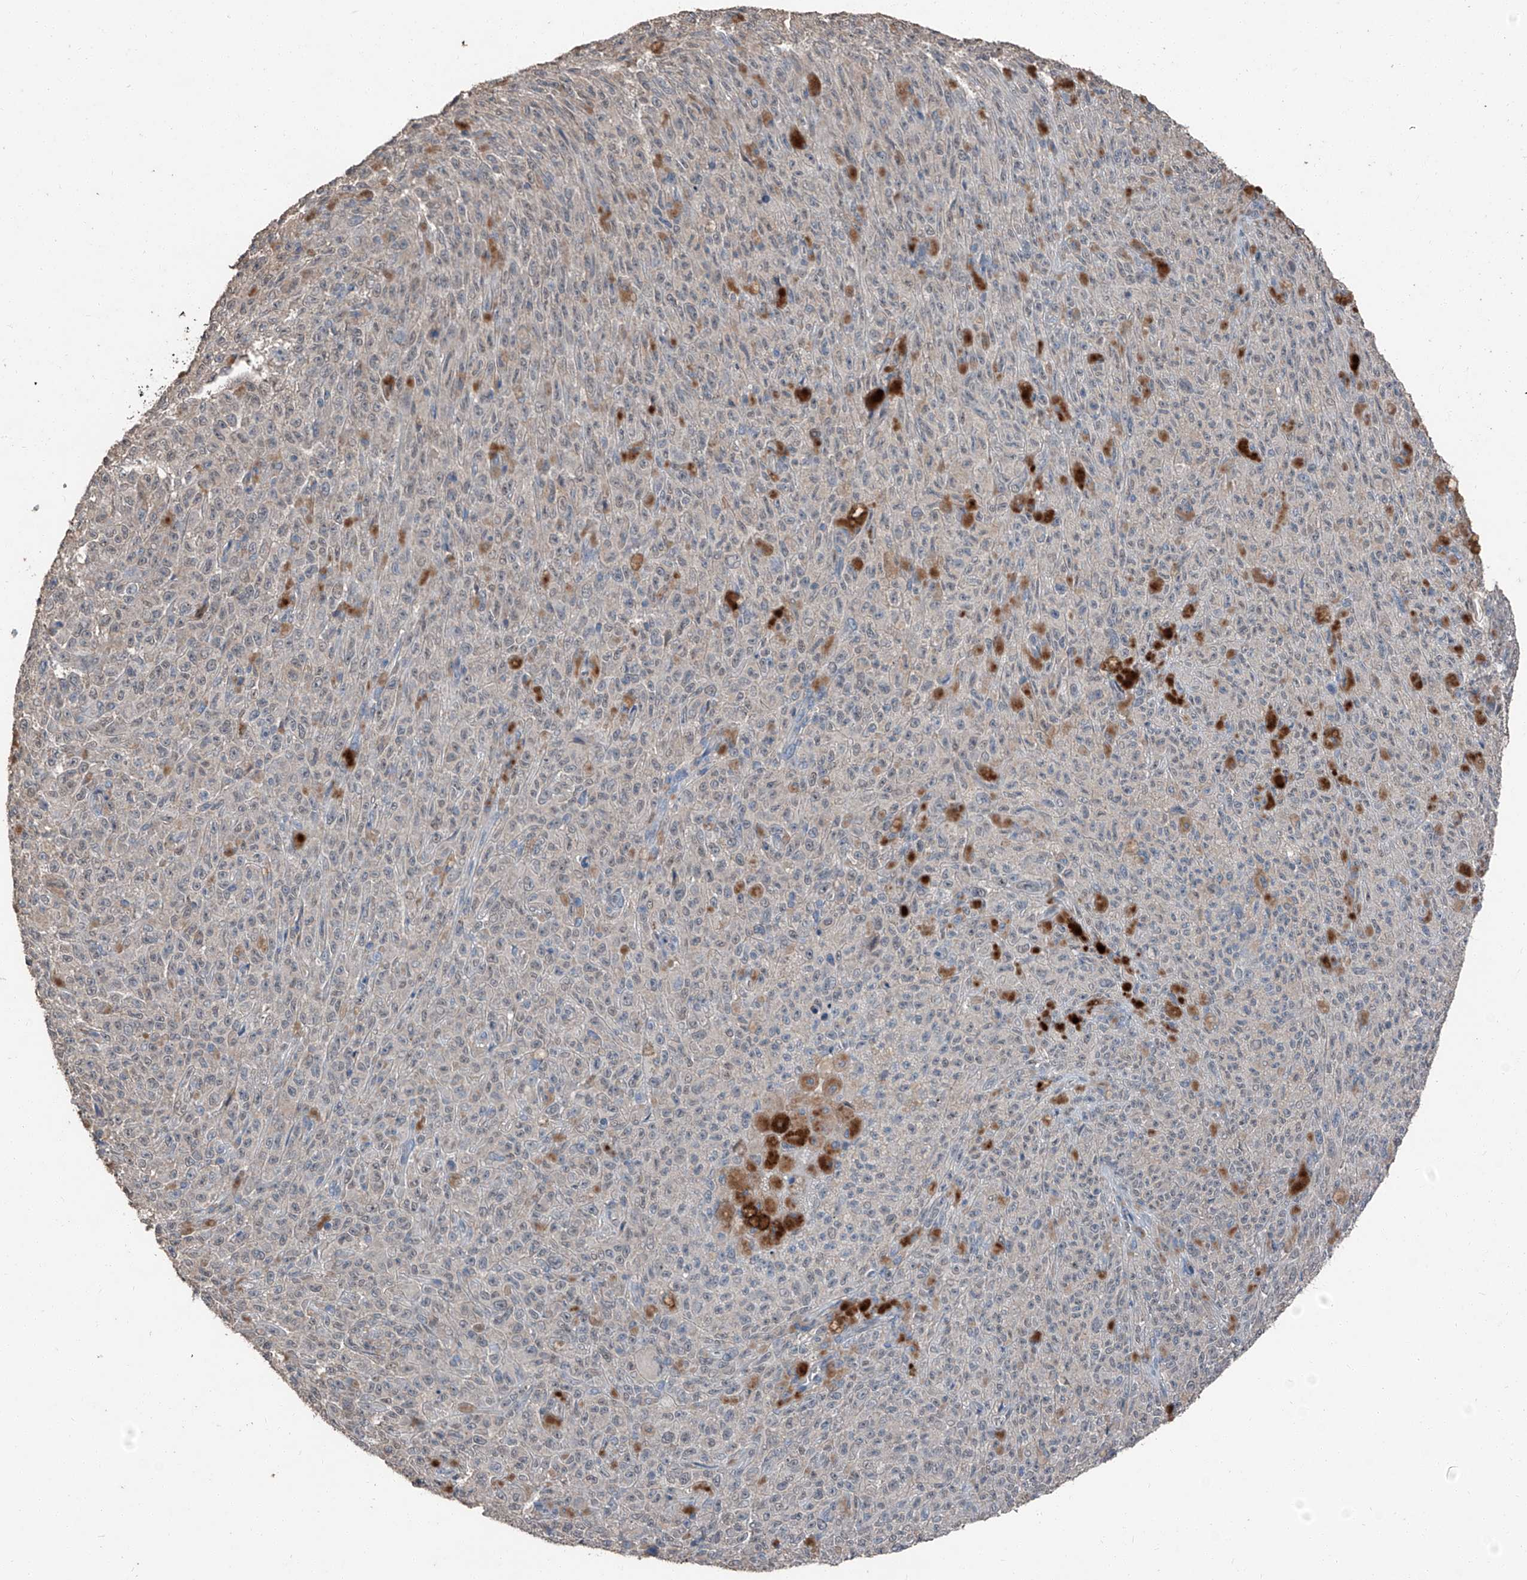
{"staining": {"intensity": "negative", "quantity": "none", "location": "none"}, "tissue": "melanoma", "cell_type": "Tumor cells", "image_type": "cancer", "snomed": [{"axis": "morphology", "description": "Malignant melanoma, NOS"}, {"axis": "topography", "description": "Skin"}], "caption": "Immunohistochemistry image of human melanoma stained for a protein (brown), which exhibits no positivity in tumor cells. Nuclei are stained in blue.", "gene": "MAMLD1", "patient": {"sex": "female", "age": 82}}